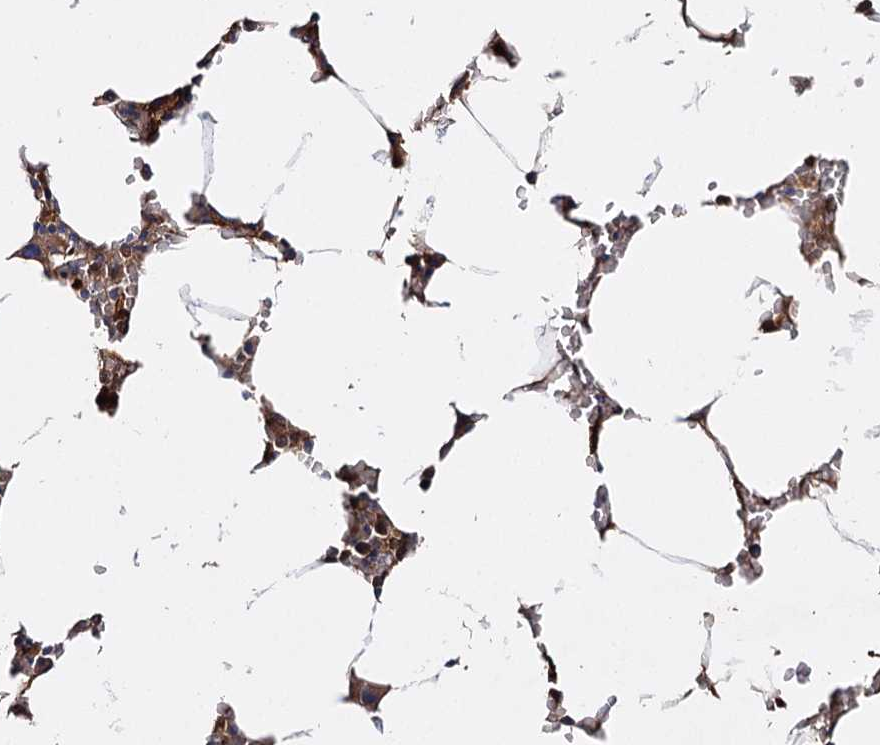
{"staining": {"intensity": "strong", "quantity": "<25%", "location": "cytoplasmic/membranous"}, "tissue": "bone marrow", "cell_type": "Hematopoietic cells", "image_type": "normal", "snomed": [{"axis": "morphology", "description": "Normal tissue, NOS"}, {"axis": "topography", "description": "Bone marrow"}], "caption": "Protein staining displays strong cytoplasmic/membranous positivity in about <25% of hematopoietic cells in unremarkable bone marrow.", "gene": "CFAP46", "patient": {"sex": "male", "age": 70}}